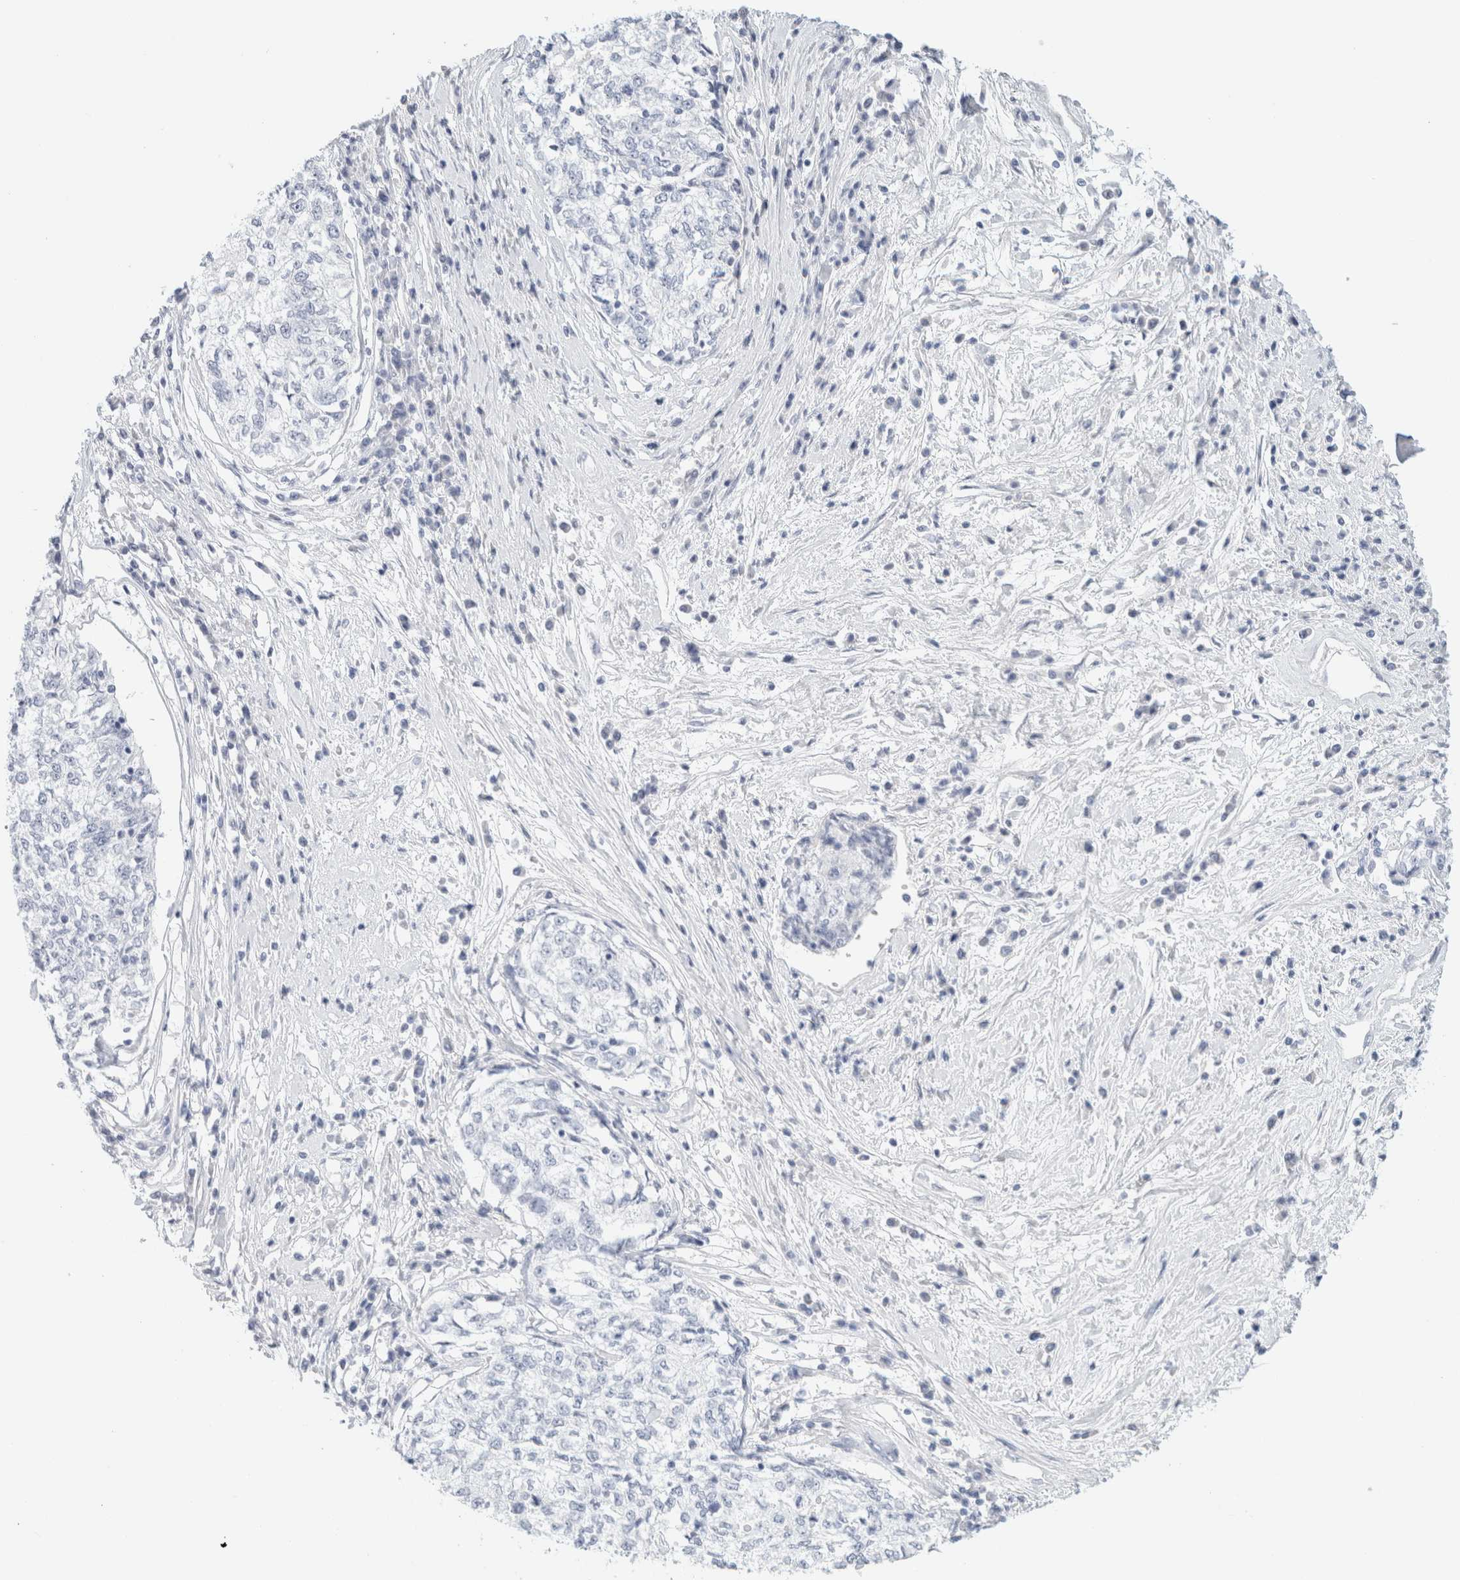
{"staining": {"intensity": "negative", "quantity": "none", "location": "none"}, "tissue": "cervical cancer", "cell_type": "Tumor cells", "image_type": "cancer", "snomed": [{"axis": "morphology", "description": "Squamous cell carcinoma, NOS"}, {"axis": "topography", "description": "Cervix"}], "caption": "Immunohistochemistry micrograph of human cervical cancer stained for a protein (brown), which shows no staining in tumor cells.", "gene": "HEXD", "patient": {"sex": "female", "age": 57}}